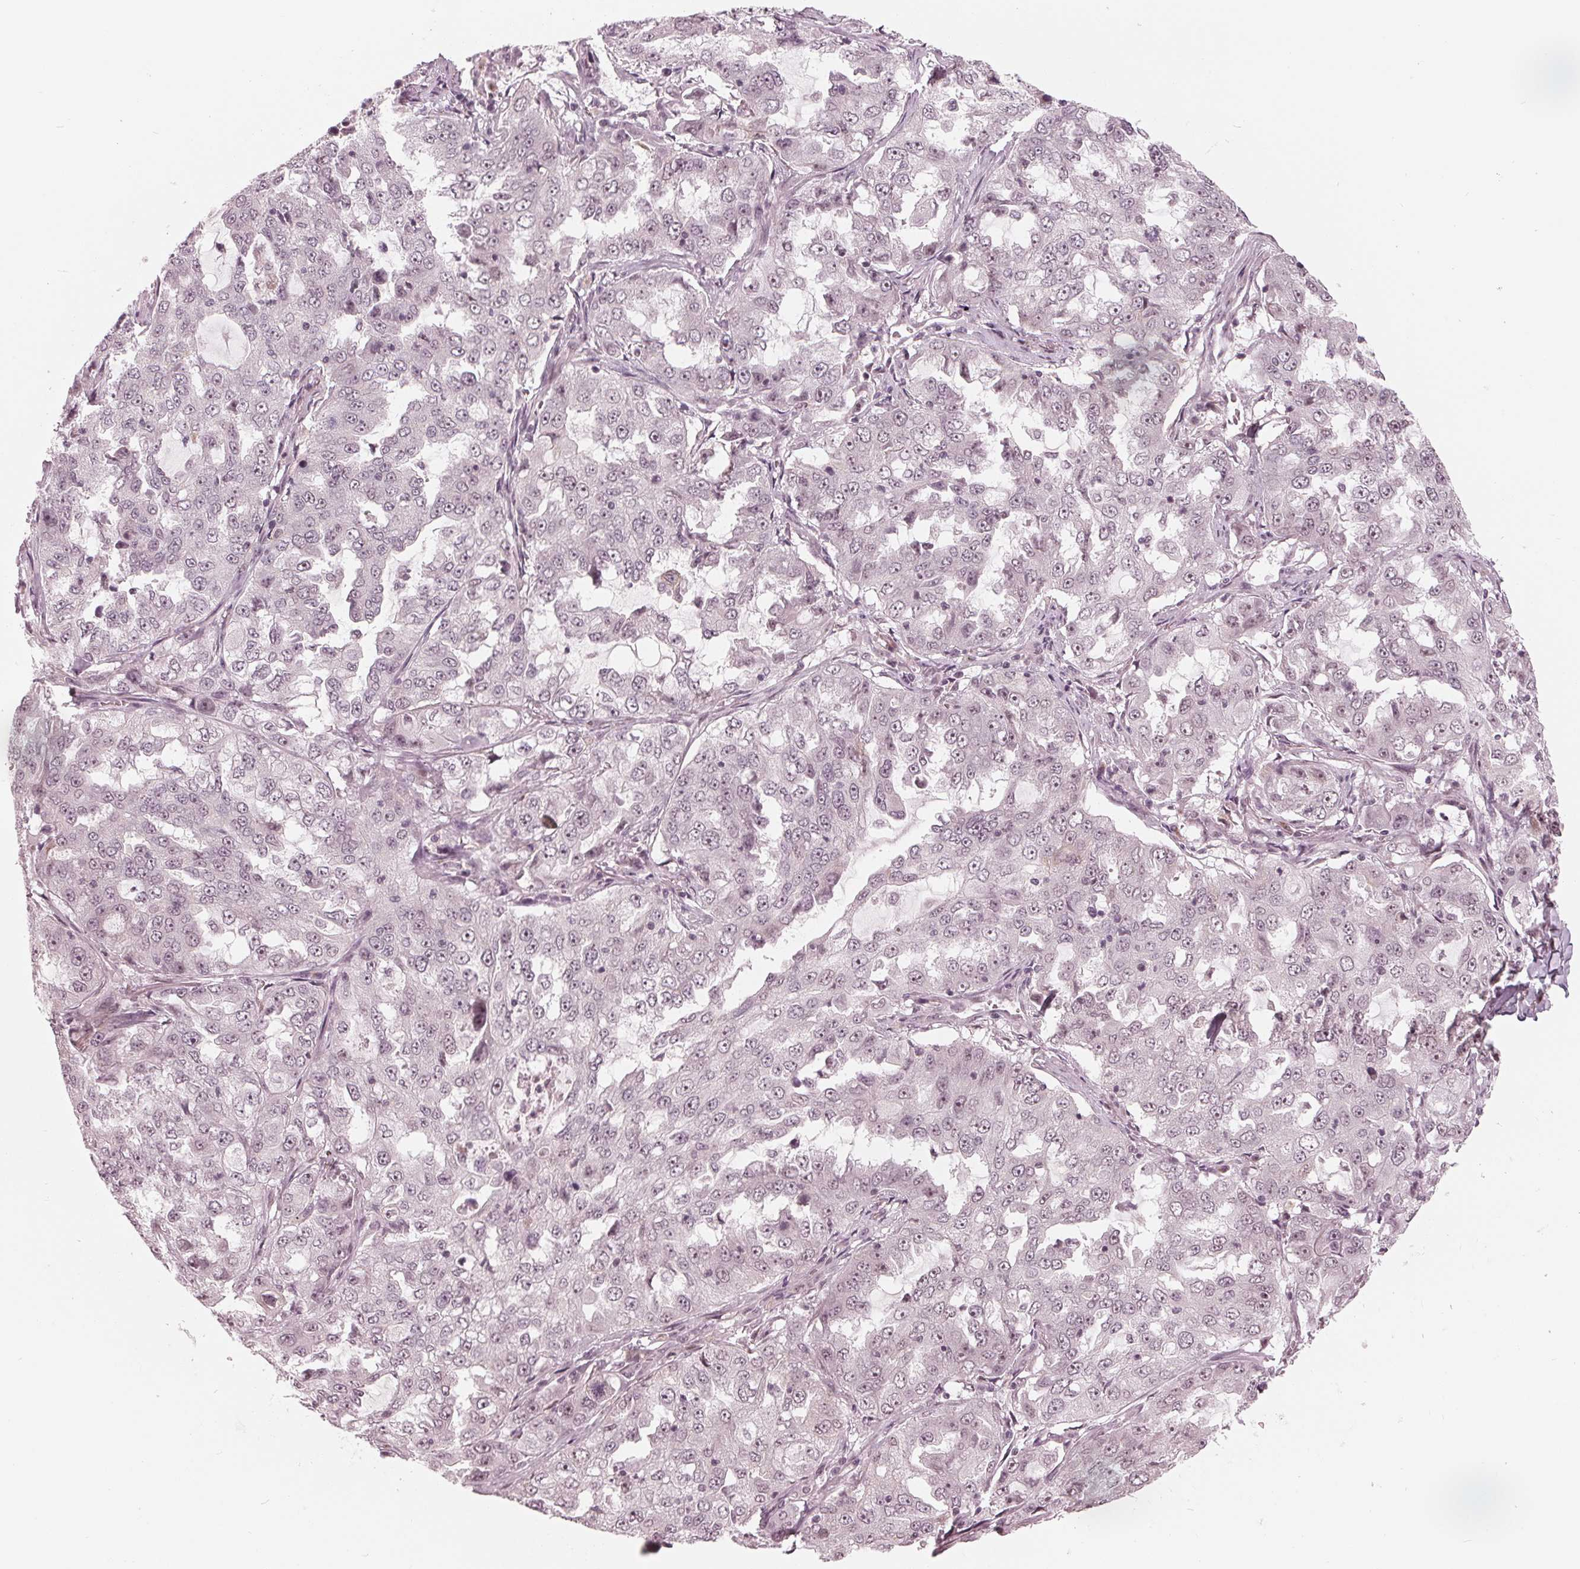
{"staining": {"intensity": "moderate", "quantity": "25%-75%", "location": "nuclear"}, "tissue": "lung cancer", "cell_type": "Tumor cells", "image_type": "cancer", "snomed": [{"axis": "morphology", "description": "Adenocarcinoma, NOS"}, {"axis": "topography", "description": "Lung"}], "caption": "Immunohistochemistry histopathology image of adenocarcinoma (lung) stained for a protein (brown), which displays medium levels of moderate nuclear staining in approximately 25%-75% of tumor cells.", "gene": "SLX4", "patient": {"sex": "female", "age": 61}}